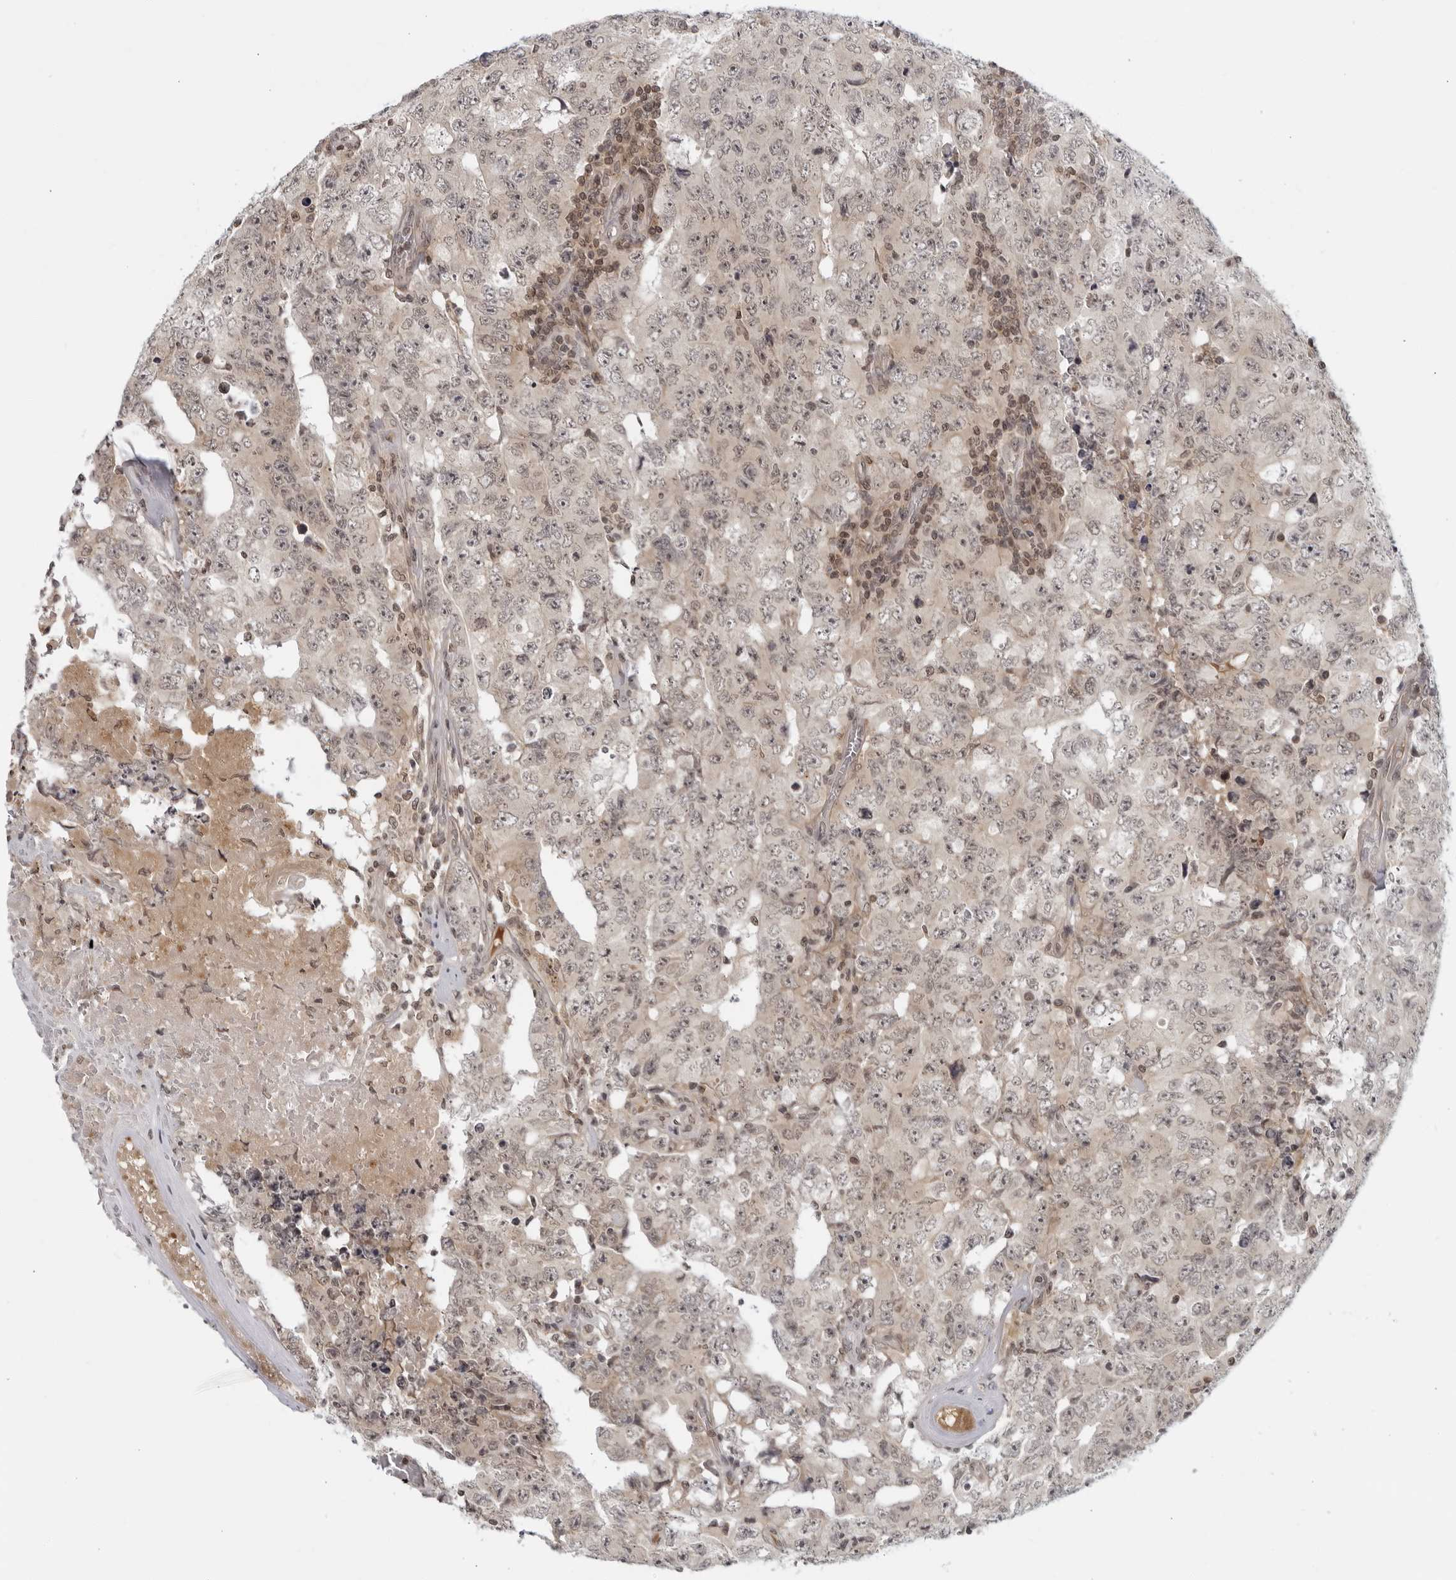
{"staining": {"intensity": "weak", "quantity": "25%-75%", "location": "nuclear"}, "tissue": "testis cancer", "cell_type": "Tumor cells", "image_type": "cancer", "snomed": [{"axis": "morphology", "description": "Carcinoma, Embryonal, NOS"}, {"axis": "topography", "description": "Testis"}], "caption": "Tumor cells demonstrate low levels of weak nuclear positivity in approximately 25%-75% of cells in embryonal carcinoma (testis).", "gene": "CC2D1B", "patient": {"sex": "male", "age": 26}}